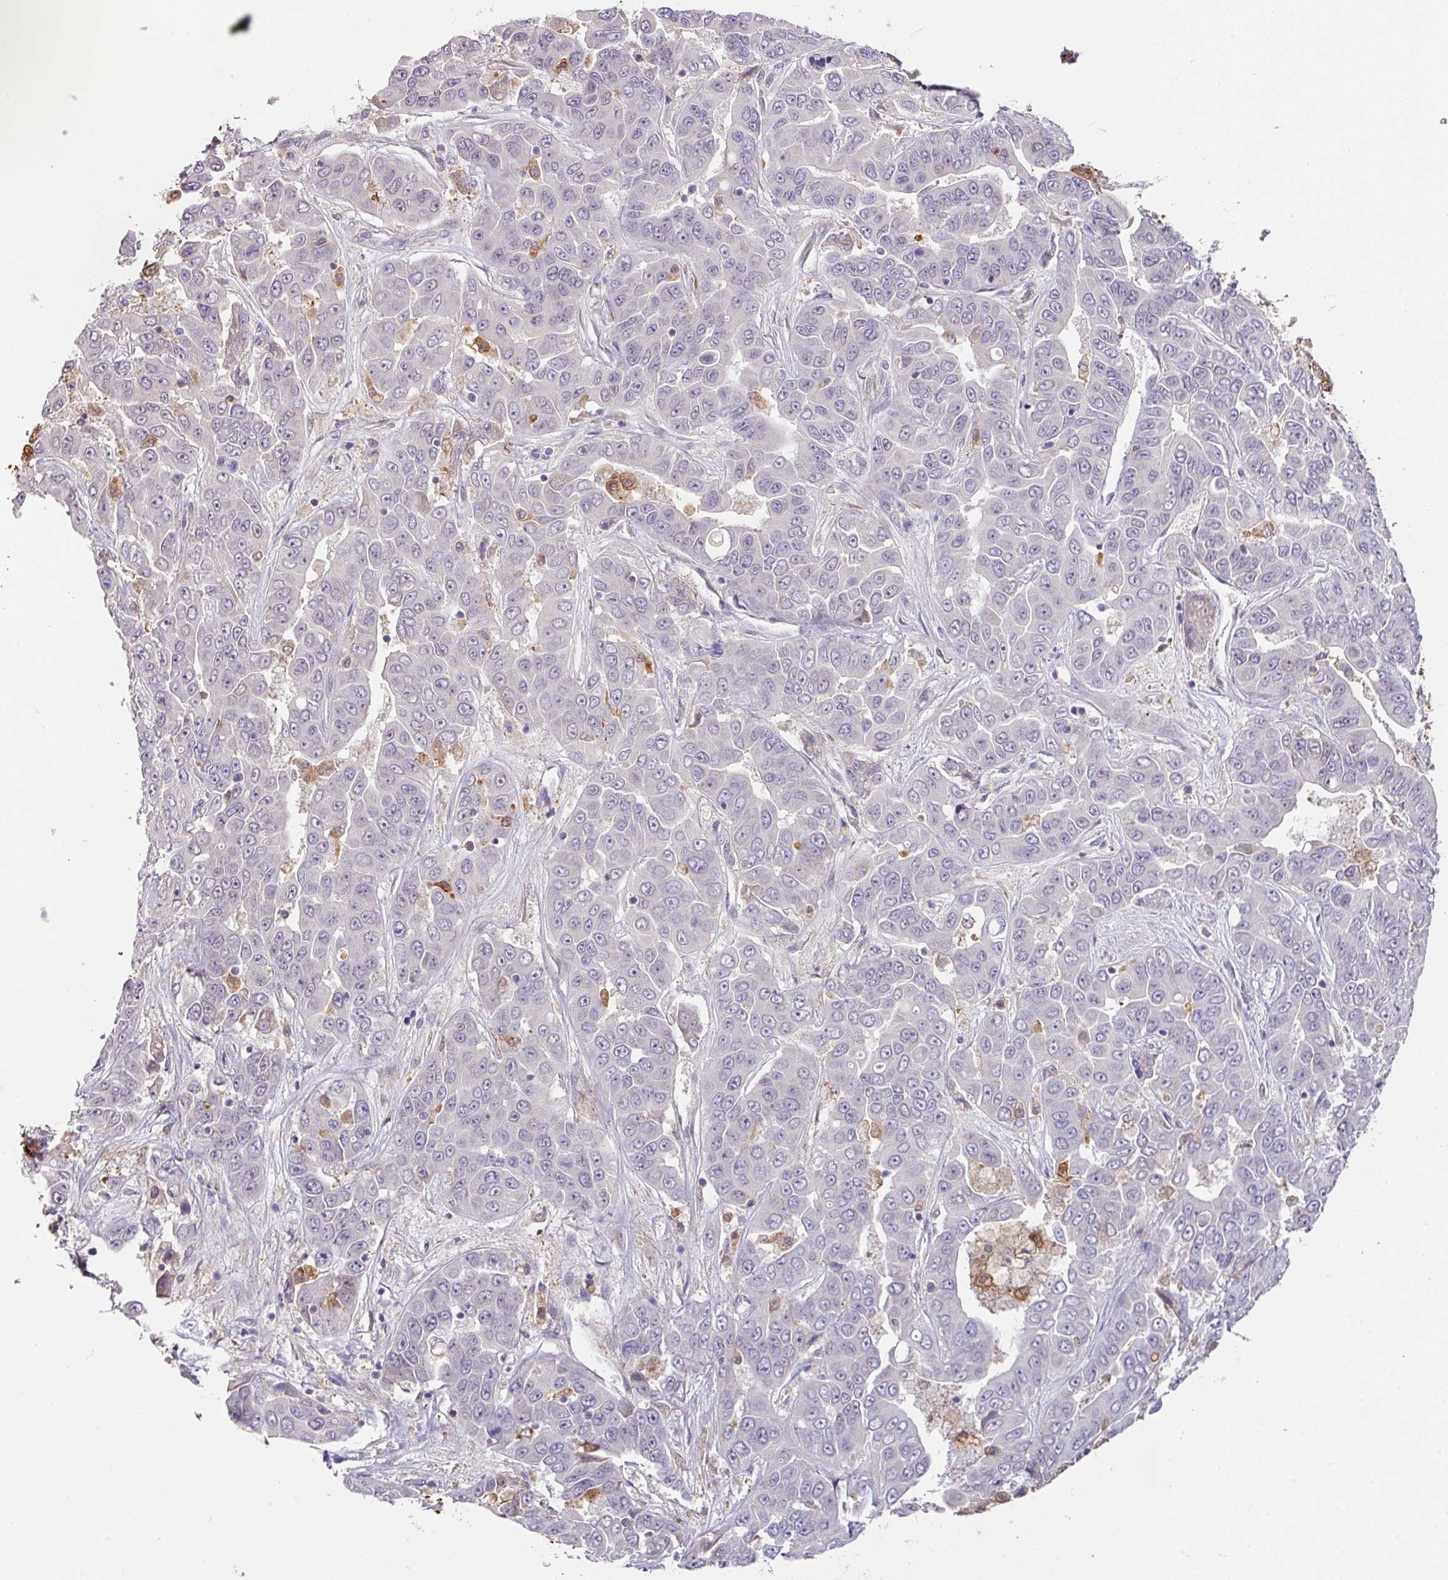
{"staining": {"intensity": "negative", "quantity": "none", "location": "none"}, "tissue": "liver cancer", "cell_type": "Tumor cells", "image_type": "cancer", "snomed": [{"axis": "morphology", "description": "Cholangiocarcinoma"}, {"axis": "topography", "description": "Liver"}], "caption": "Liver cancer (cholangiocarcinoma) stained for a protein using IHC displays no staining tumor cells.", "gene": "GCNT7", "patient": {"sex": "female", "age": 52}}